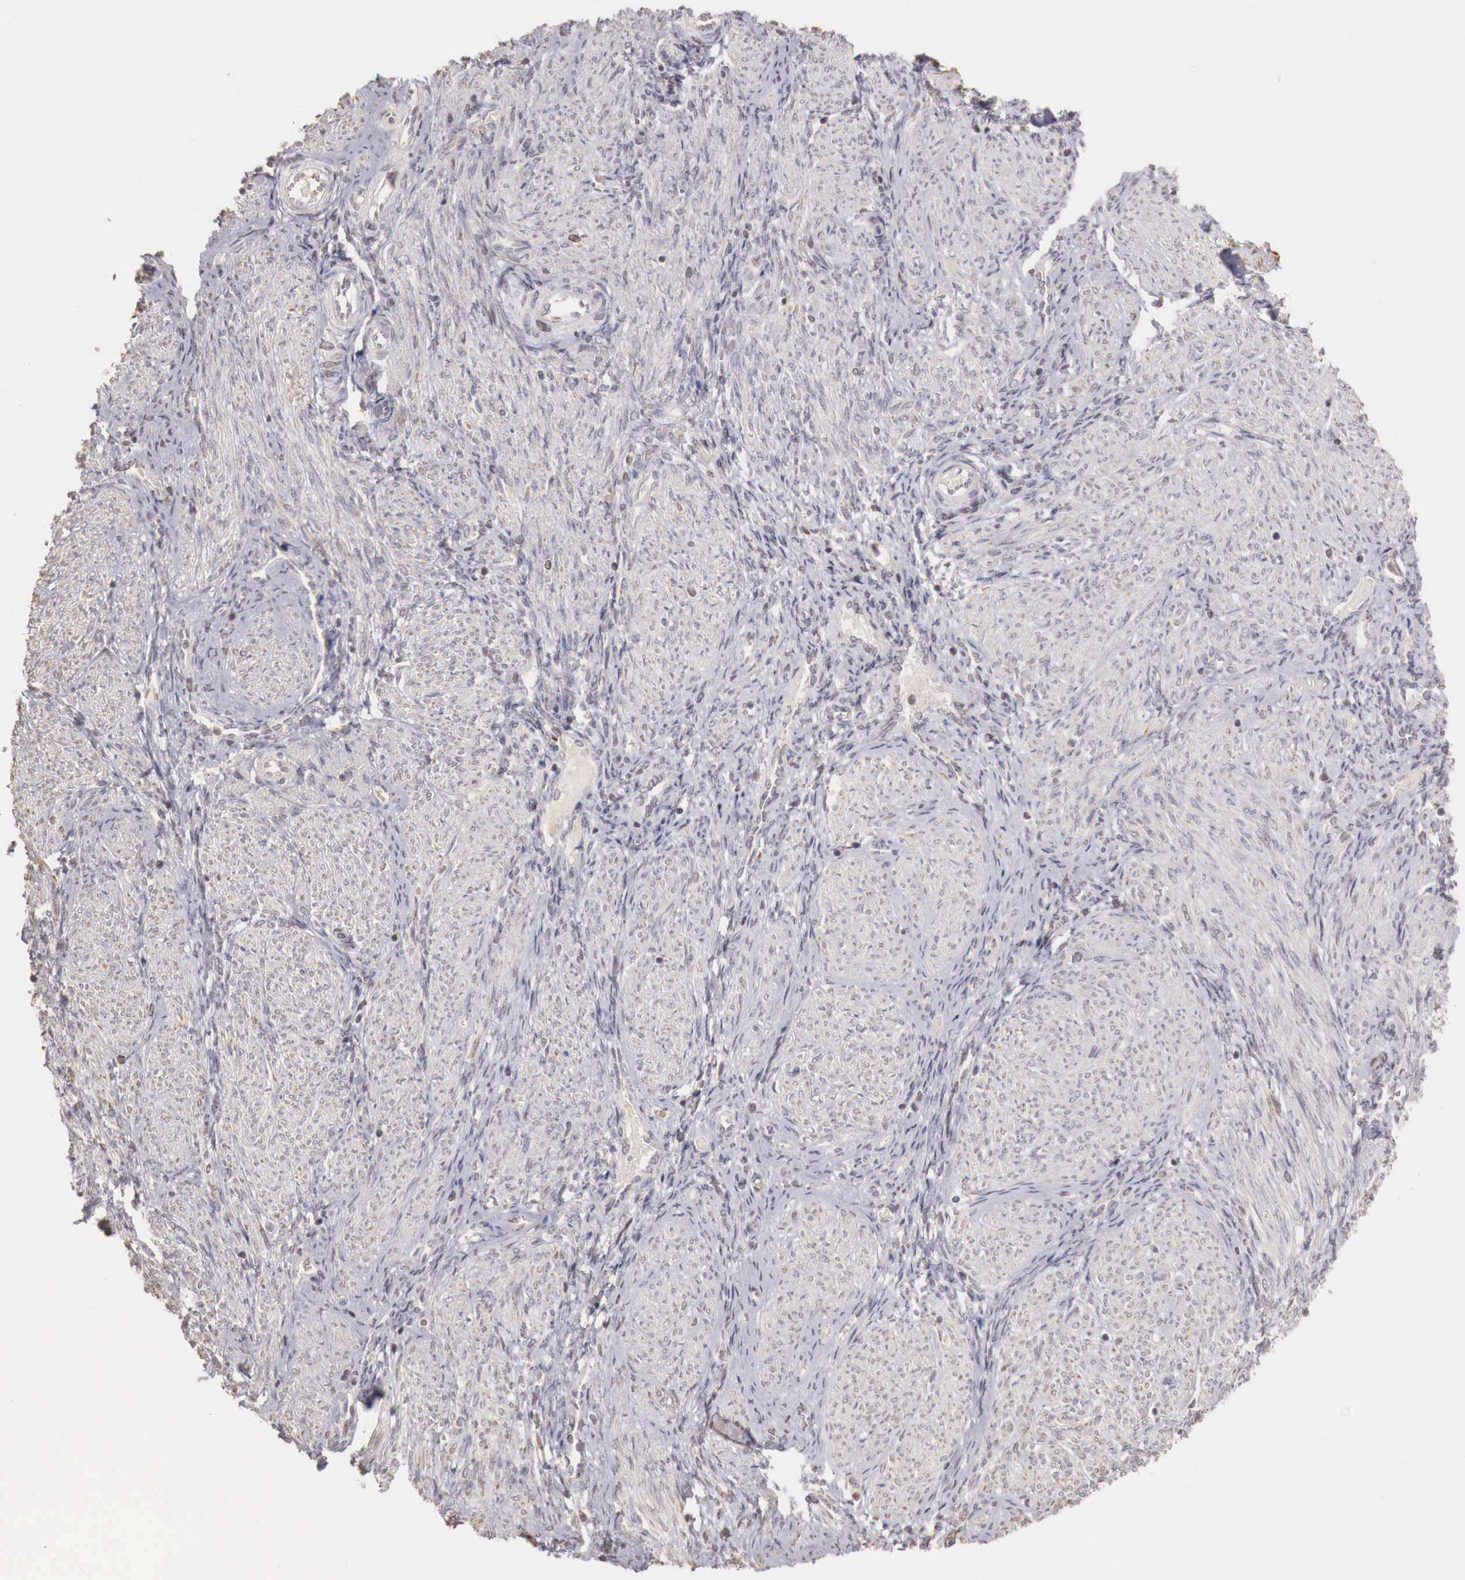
{"staining": {"intensity": "negative", "quantity": "none", "location": "none"}, "tissue": "endometrium", "cell_type": "Cells in endometrial stroma", "image_type": "normal", "snomed": [{"axis": "morphology", "description": "Normal tissue, NOS"}, {"axis": "topography", "description": "Endometrium"}], "caption": "Immunohistochemistry photomicrograph of benign endometrium: human endometrium stained with DAB demonstrates no significant protein expression in cells in endometrial stroma. The staining is performed using DAB brown chromogen with nuclei counter-stained in using hematoxylin.", "gene": "TBC1D9", "patient": {"sex": "female", "age": 36}}